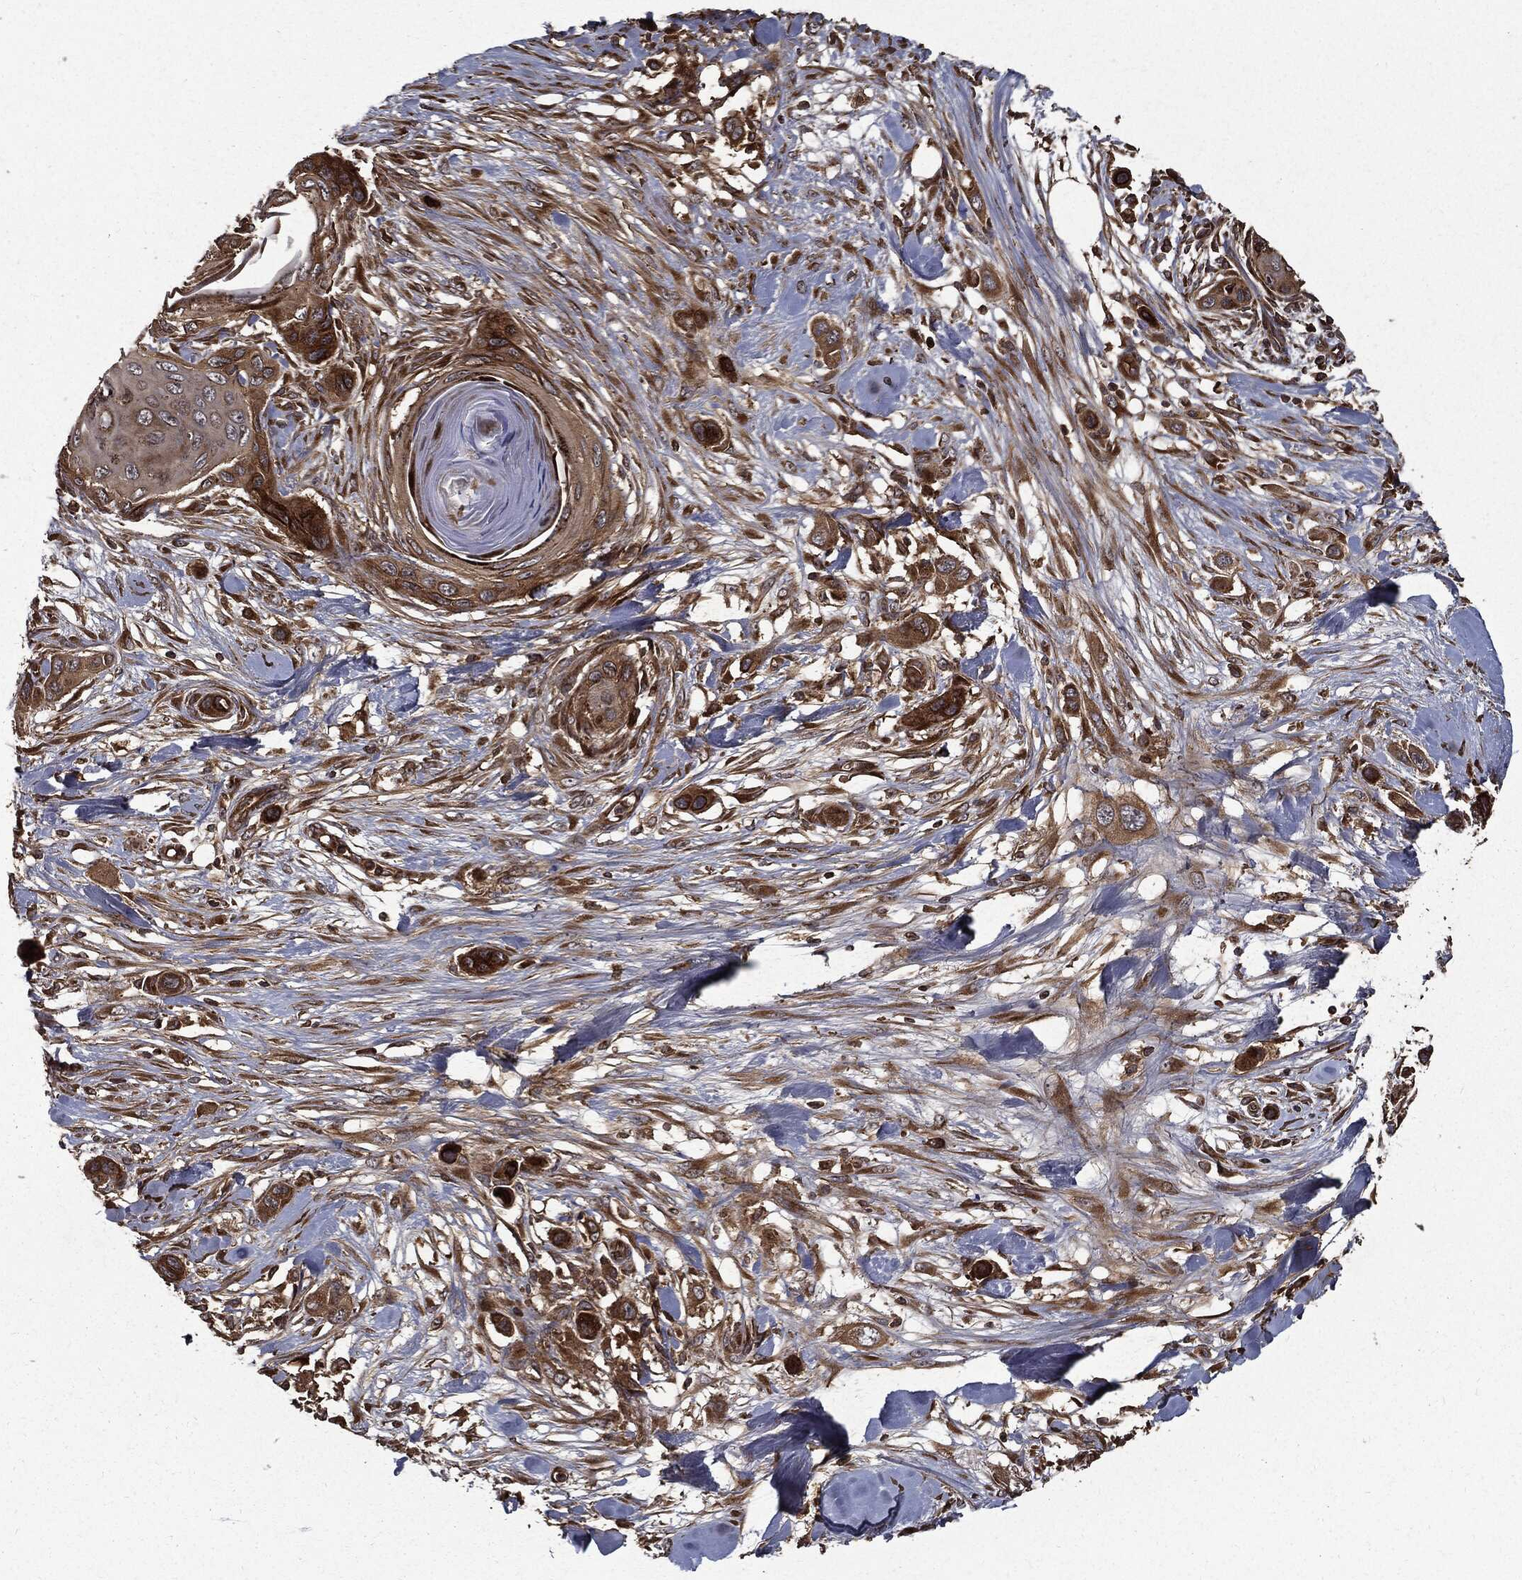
{"staining": {"intensity": "moderate", "quantity": ">75%", "location": "cytoplasmic/membranous"}, "tissue": "skin cancer", "cell_type": "Tumor cells", "image_type": "cancer", "snomed": [{"axis": "morphology", "description": "Squamous cell carcinoma, NOS"}, {"axis": "topography", "description": "Skin"}], "caption": "Brown immunohistochemical staining in human squamous cell carcinoma (skin) displays moderate cytoplasmic/membranous staining in about >75% of tumor cells. The protein is shown in brown color, while the nuclei are stained blue.", "gene": "HTT", "patient": {"sex": "male", "age": 79}}